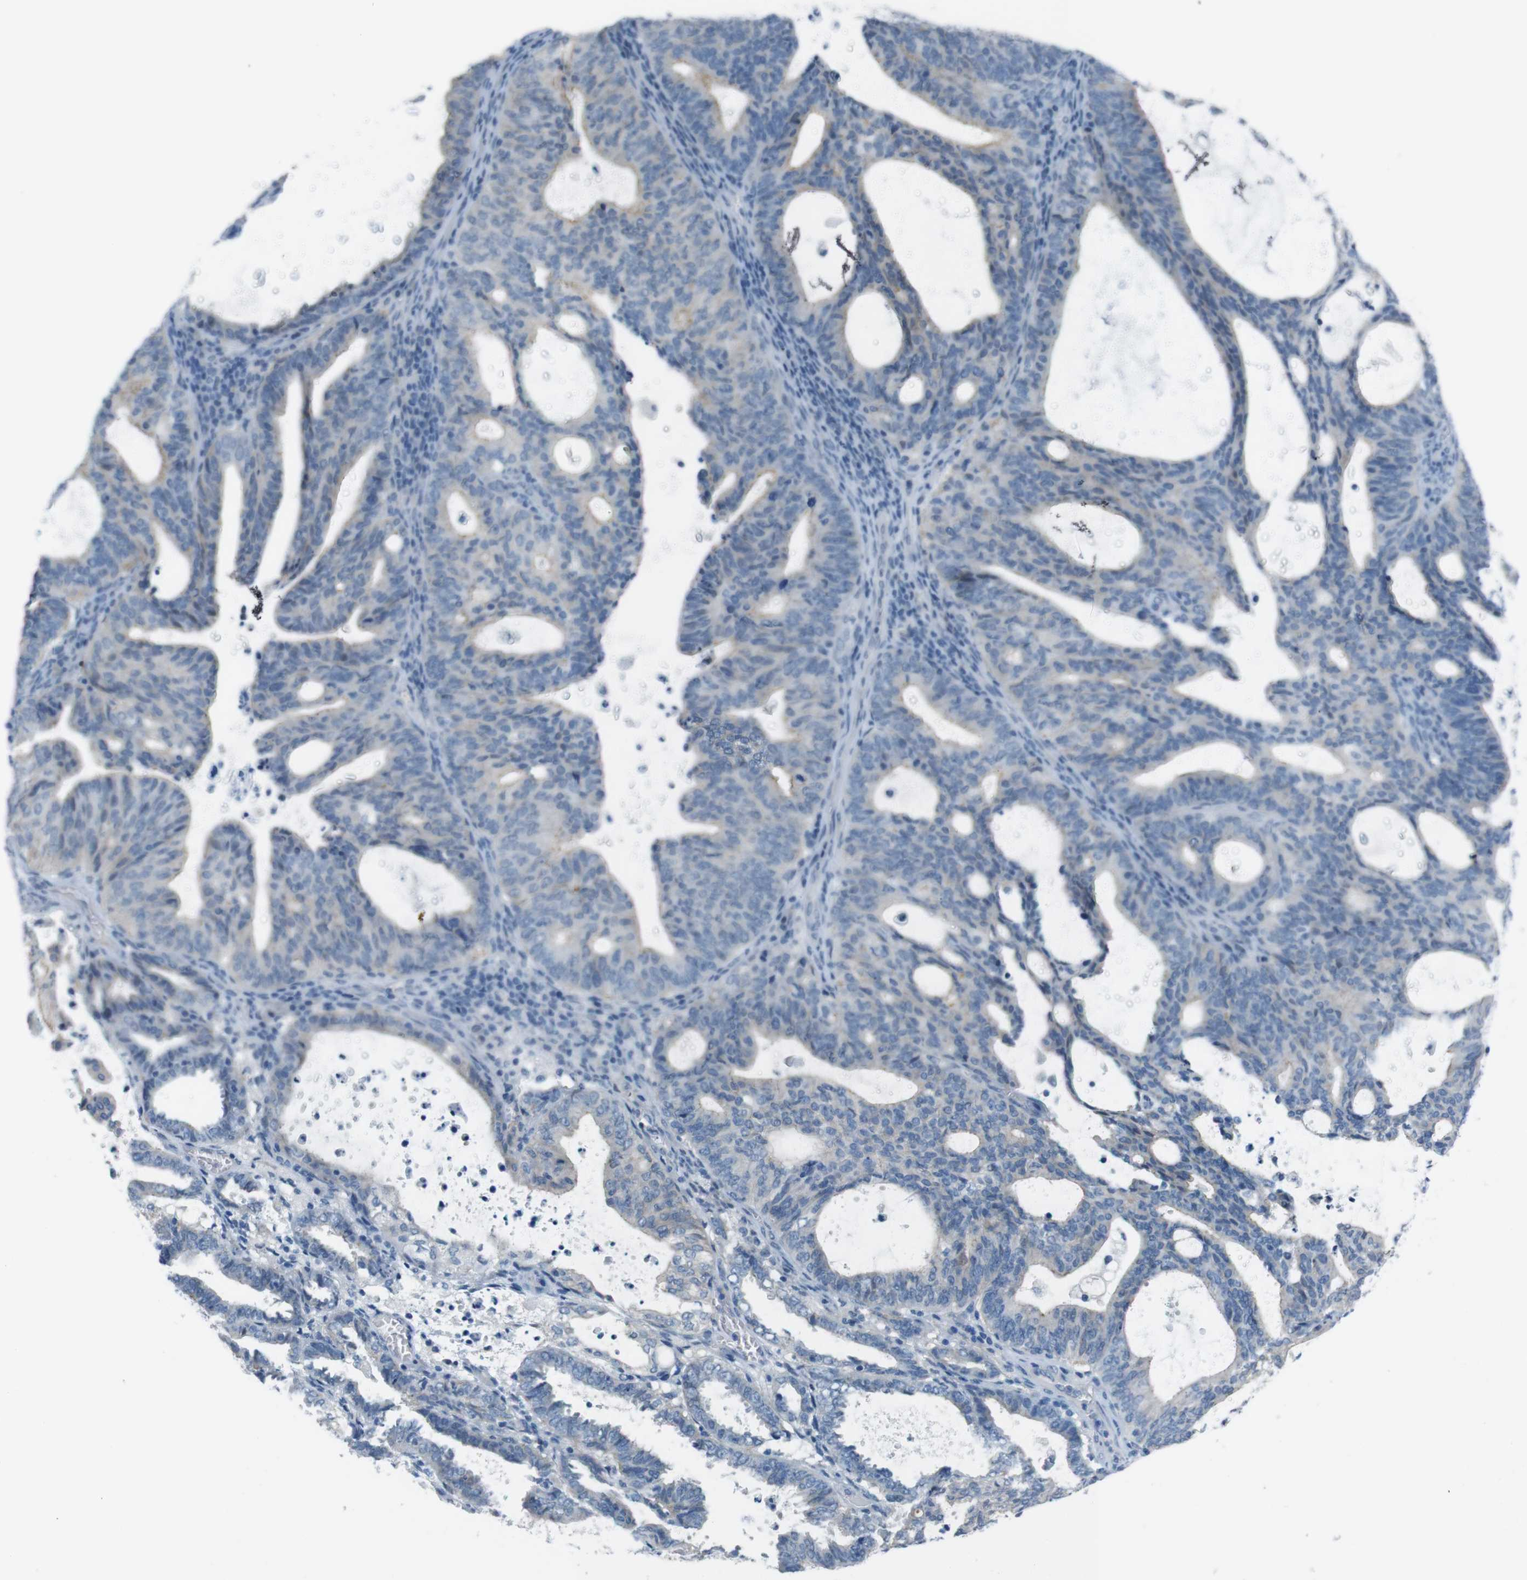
{"staining": {"intensity": "negative", "quantity": "none", "location": "none"}, "tissue": "endometrial cancer", "cell_type": "Tumor cells", "image_type": "cancer", "snomed": [{"axis": "morphology", "description": "Adenocarcinoma, NOS"}, {"axis": "topography", "description": "Uterus"}], "caption": "The histopathology image demonstrates no staining of tumor cells in endometrial cancer. The staining was performed using DAB to visualize the protein expression in brown, while the nuclei were stained in blue with hematoxylin (Magnification: 20x).", "gene": "HRH2", "patient": {"sex": "female", "age": 83}}